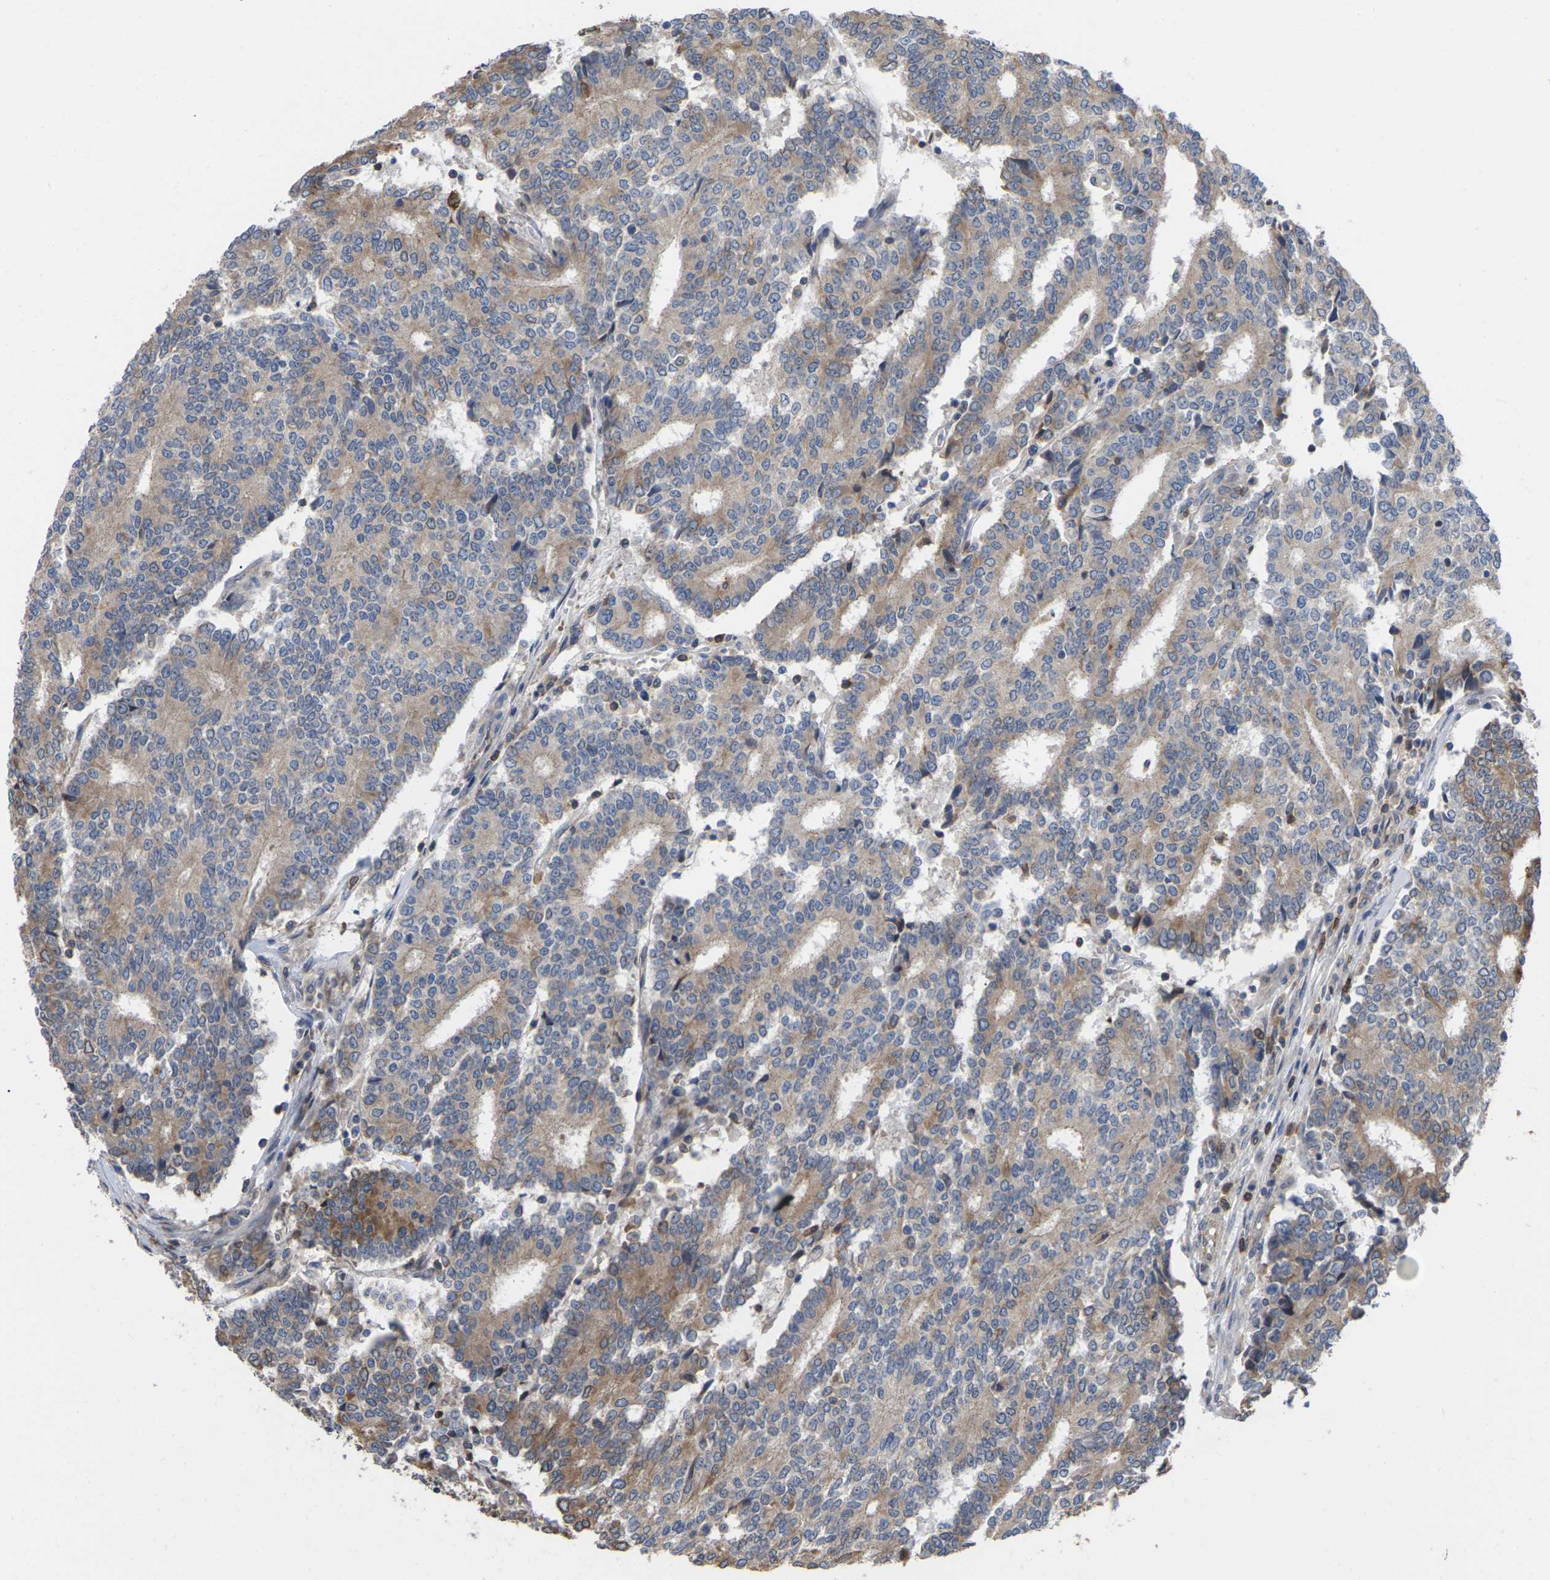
{"staining": {"intensity": "weak", "quantity": ">75%", "location": "cytoplasmic/membranous"}, "tissue": "prostate cancer", "cell_type": "Tumor cells", "image_type": "cancer", "snomed": [{"axis": "morphology", "description": "Normal tissue, NOS"}, {"axis": "morphology", "description": "Adenocarcinoma, High grade"}, {"axis": "topography", "description": "Prostate"}, {"axis": "topography", "description": "Seminal veicle"}], "caption": "IHC image of human adenocarcinoma (high-grade) (prostate) stained for a protein (brown), which shows low levels of weak cytoplasmic/membranous staining in about >75% of tumor cells.", "gene": "TIAM1", "patient": {"sex": "male", "age": 55}}